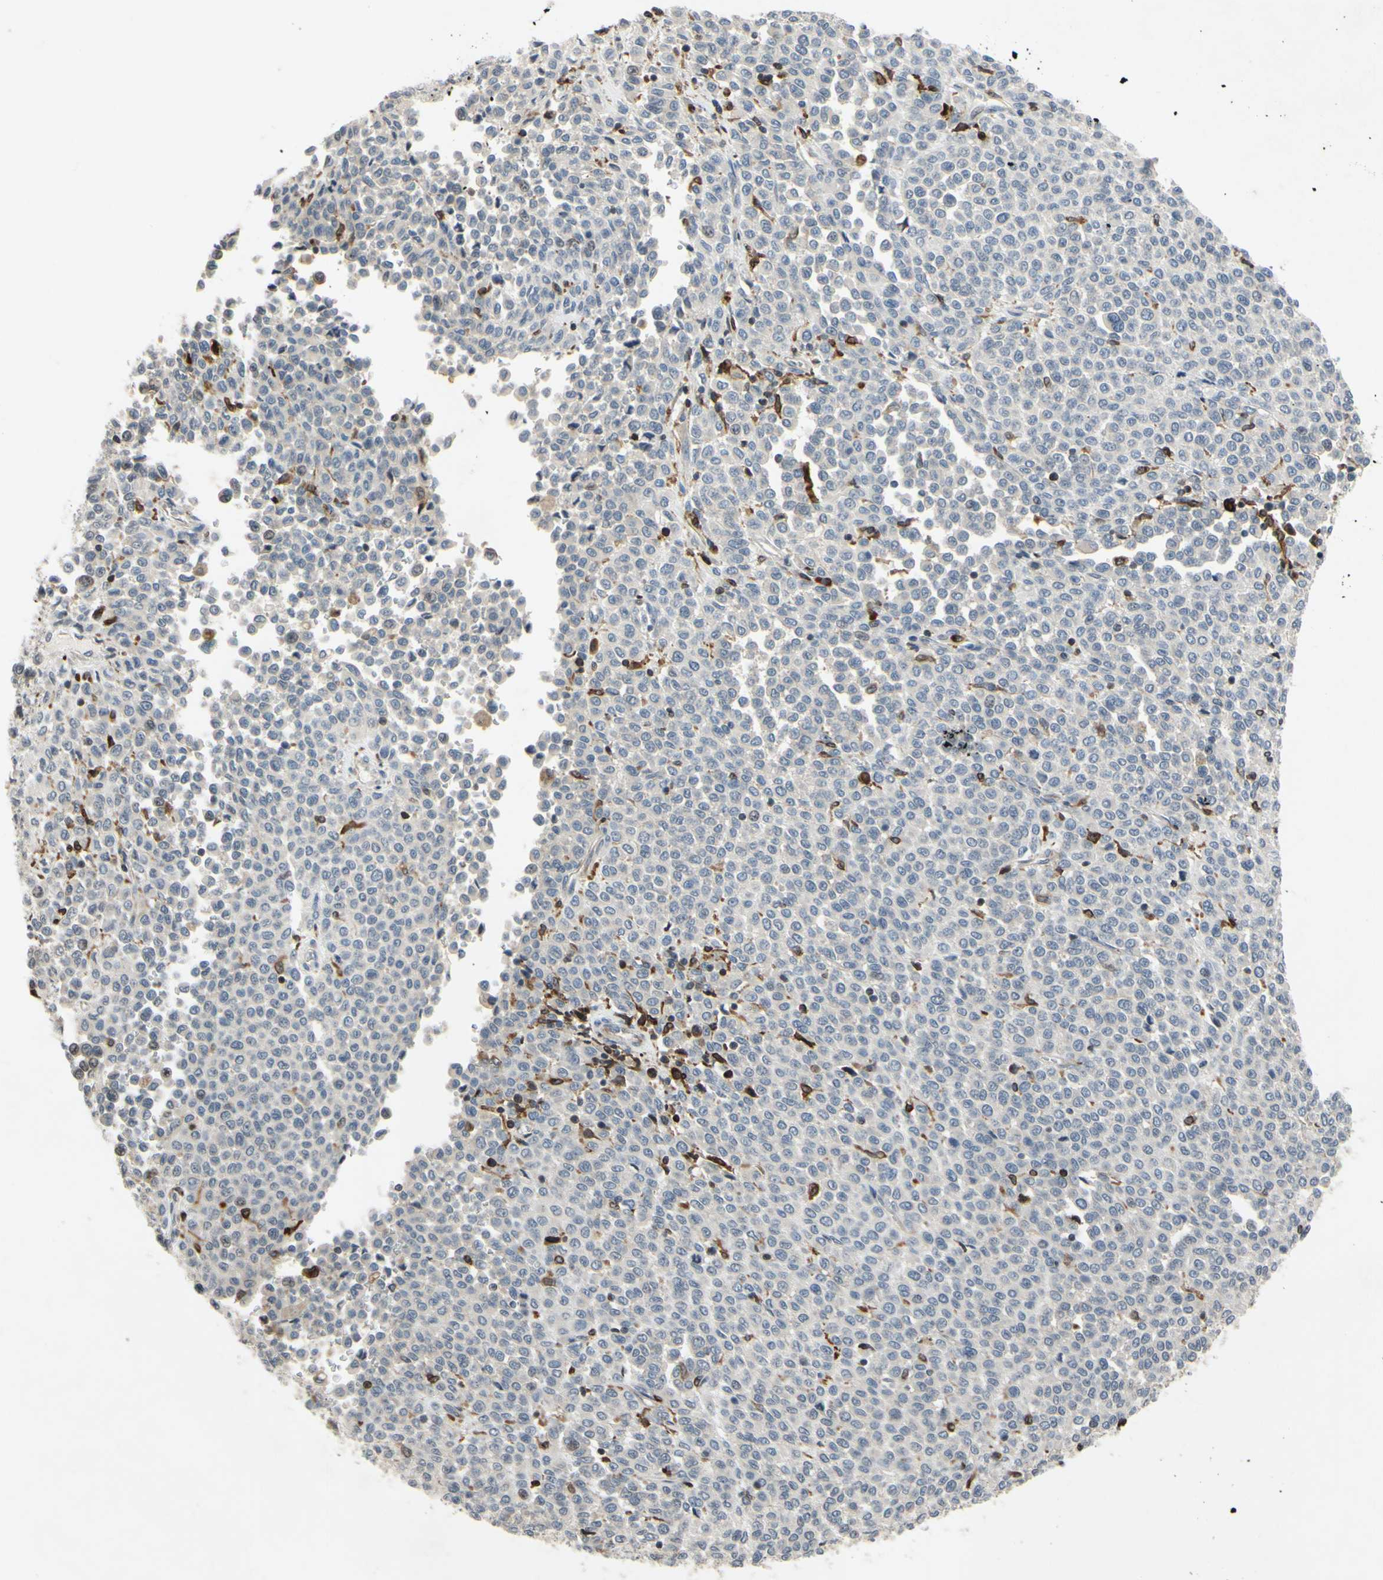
{"staining": {"intensity": "negative", "quantity": "none", "location": "none"}, "tissue": "melanoma", "cell_type": "Tumor cells", "image_type": "cancer", "snomed": [{"axis": "morphology", "description": "Malignant melanoma, Metastatic site"}, {"axis": "topography", "description": "Pancreas"}], "caption": "This is an immunohistochemistry (IHC) micrograph of human malignant melanoma (metastatic site). There is no staining in tumor cells.", "gene": "PLXNA2", "patient": {"sex": "female", "age": 30}}